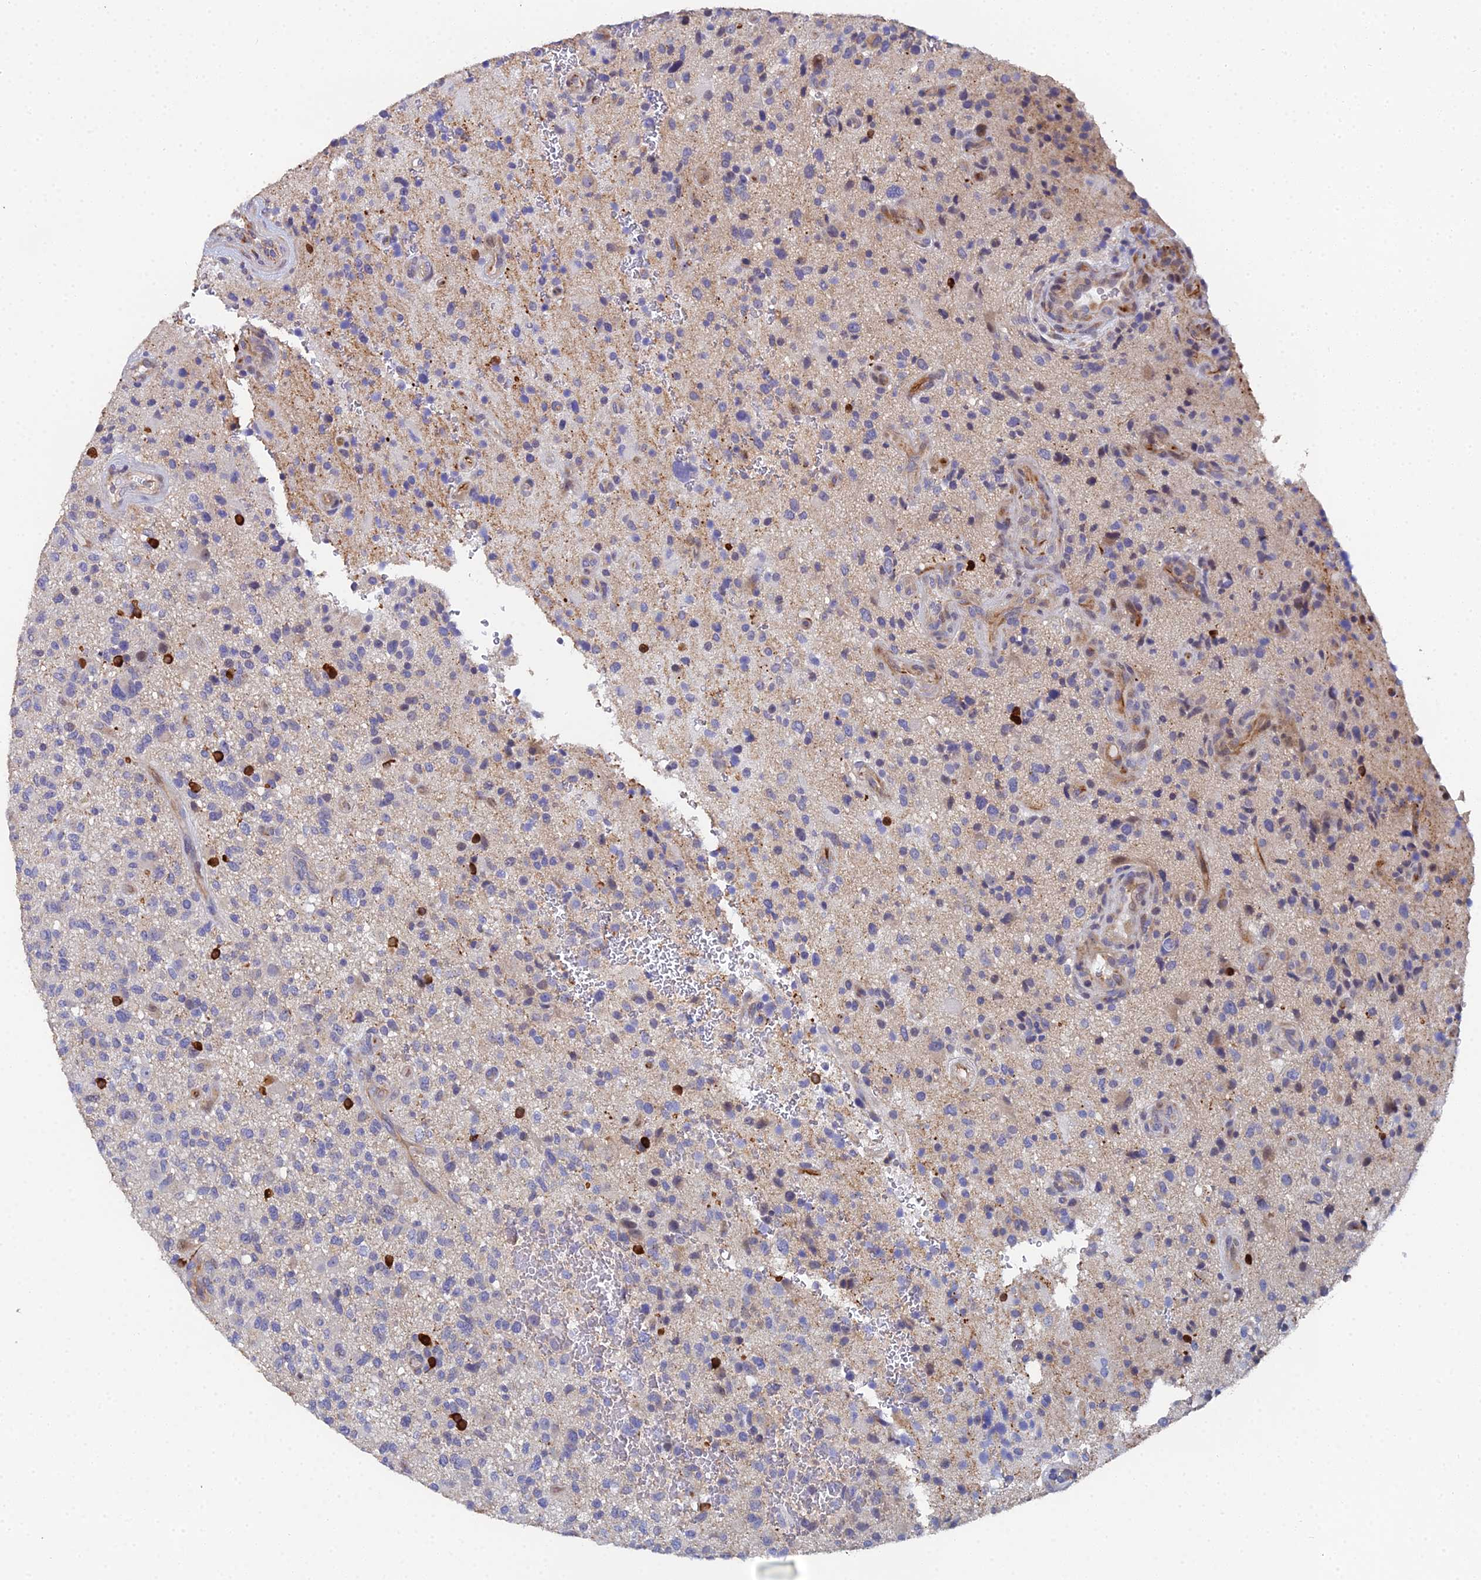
{"staining": {"intensity": "negative", "quantity": "none", "location": "none"}, "tissue": "glioma", "cell_type": "Tumor cells", "image_type": "cancer", "snomed": [{"axis": "morphology", "description": "Glioma, malignant, High grade"}, {"axis": "topography", "description": "Brain"}], "caption": "Immunohistochemistry (IHC) image of neoplastic tissue: human glioma stained with DAB (3,3'-diaminobenzidine) exhibits no significant protein staining in tumor cells.", "gene": "ENSG00000268674", "patient": {"sex": "male", "age": 47}}